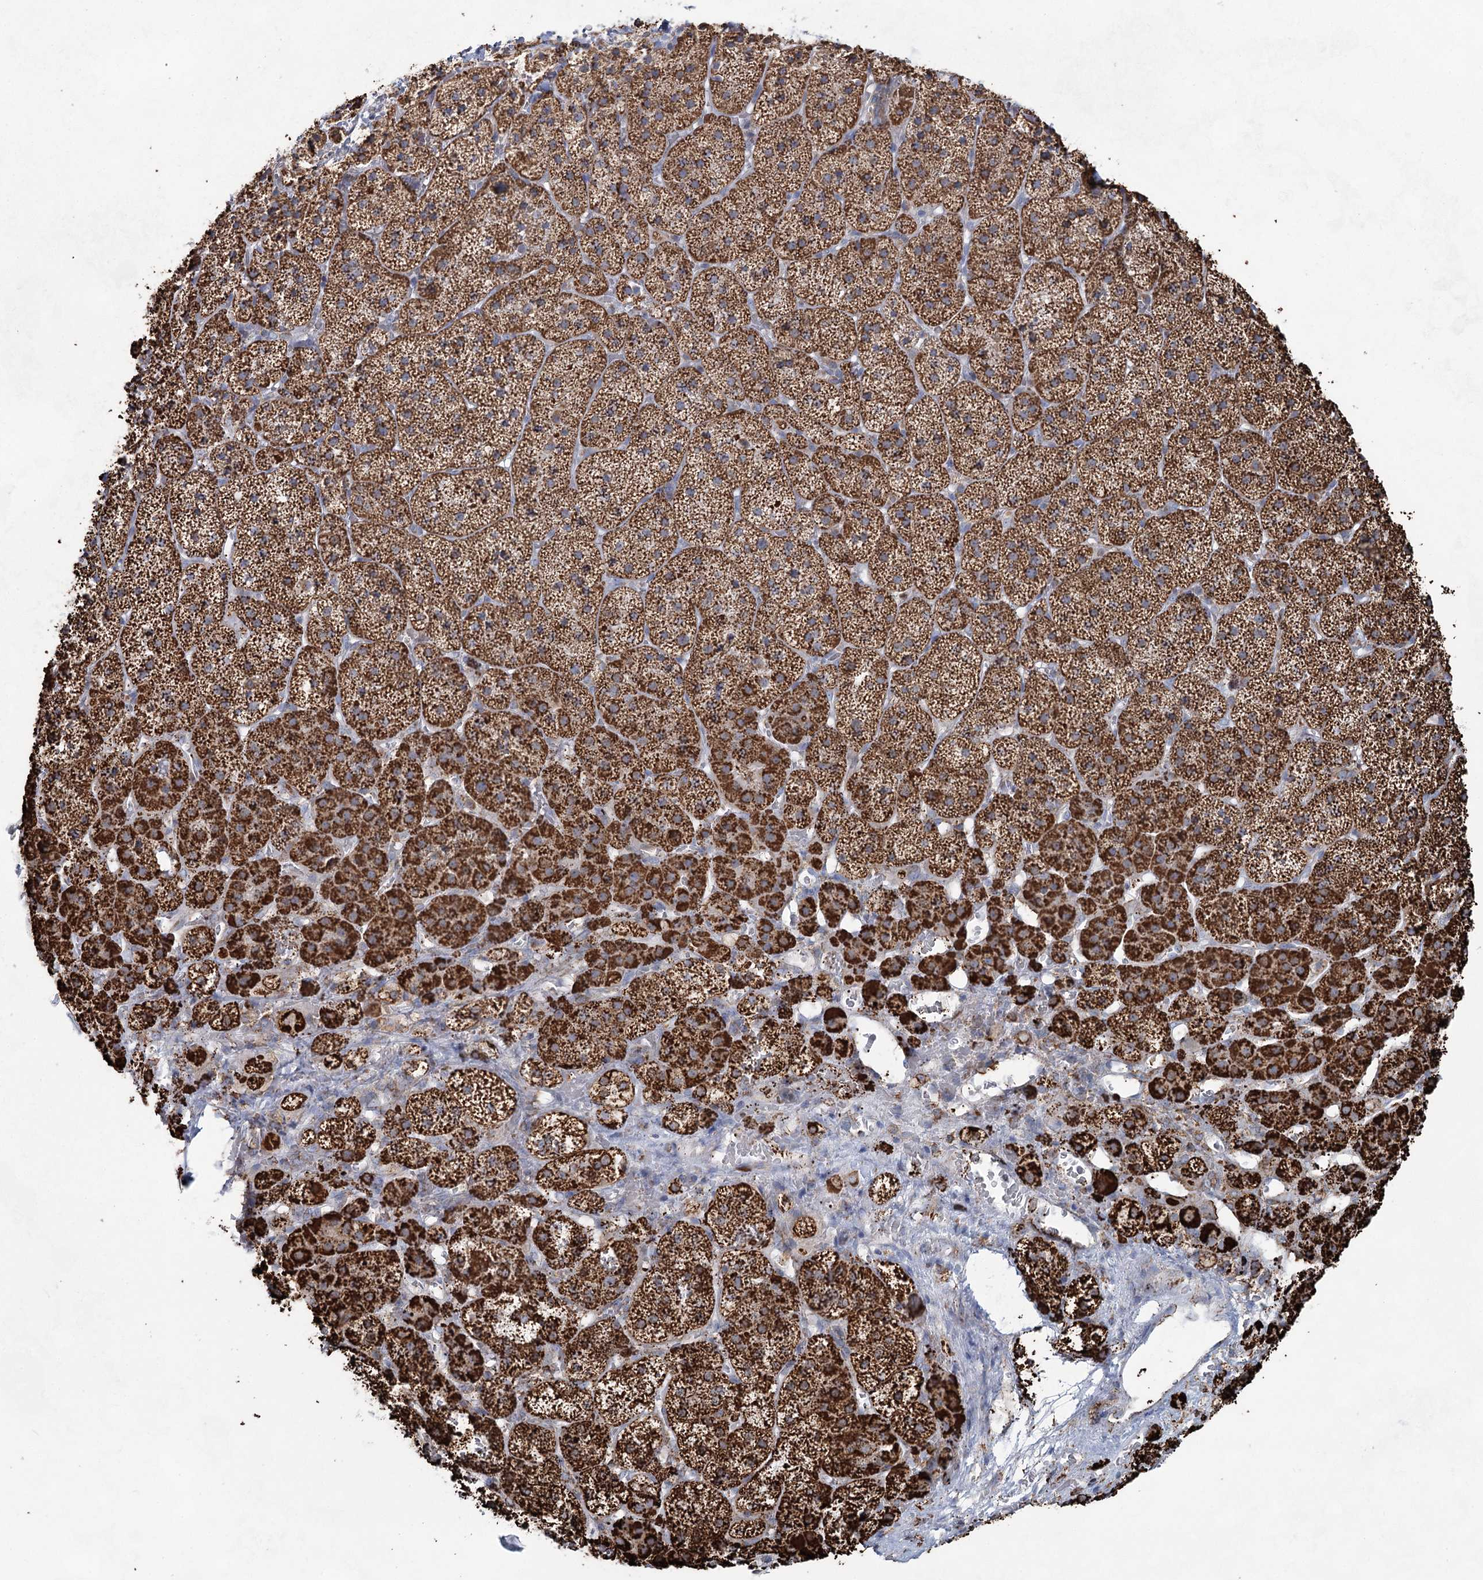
{"staining": {"intensity": "strong", "quantity": ">75%", "location": "cytoplasmic/membranous"}, "tissue": "adrenal gland", "cell_type": "Glandular cells", "image_type": "normal", "snomed": [{"axis": "morphology", "description": "Normal tissue, NOS"}, {"axis": "topography", "description": "Adrenal gland"}], "caption": "Immunohistochemical staining of unremarkable adrenal gland reveals strong cytoplasmic/membranous protein staining in about >75% of glandular cells. (IHC, brightfield microscopy, high magnification).", "gene": "CWF19L1", "patient": {"sex": "female", "age": 44}}